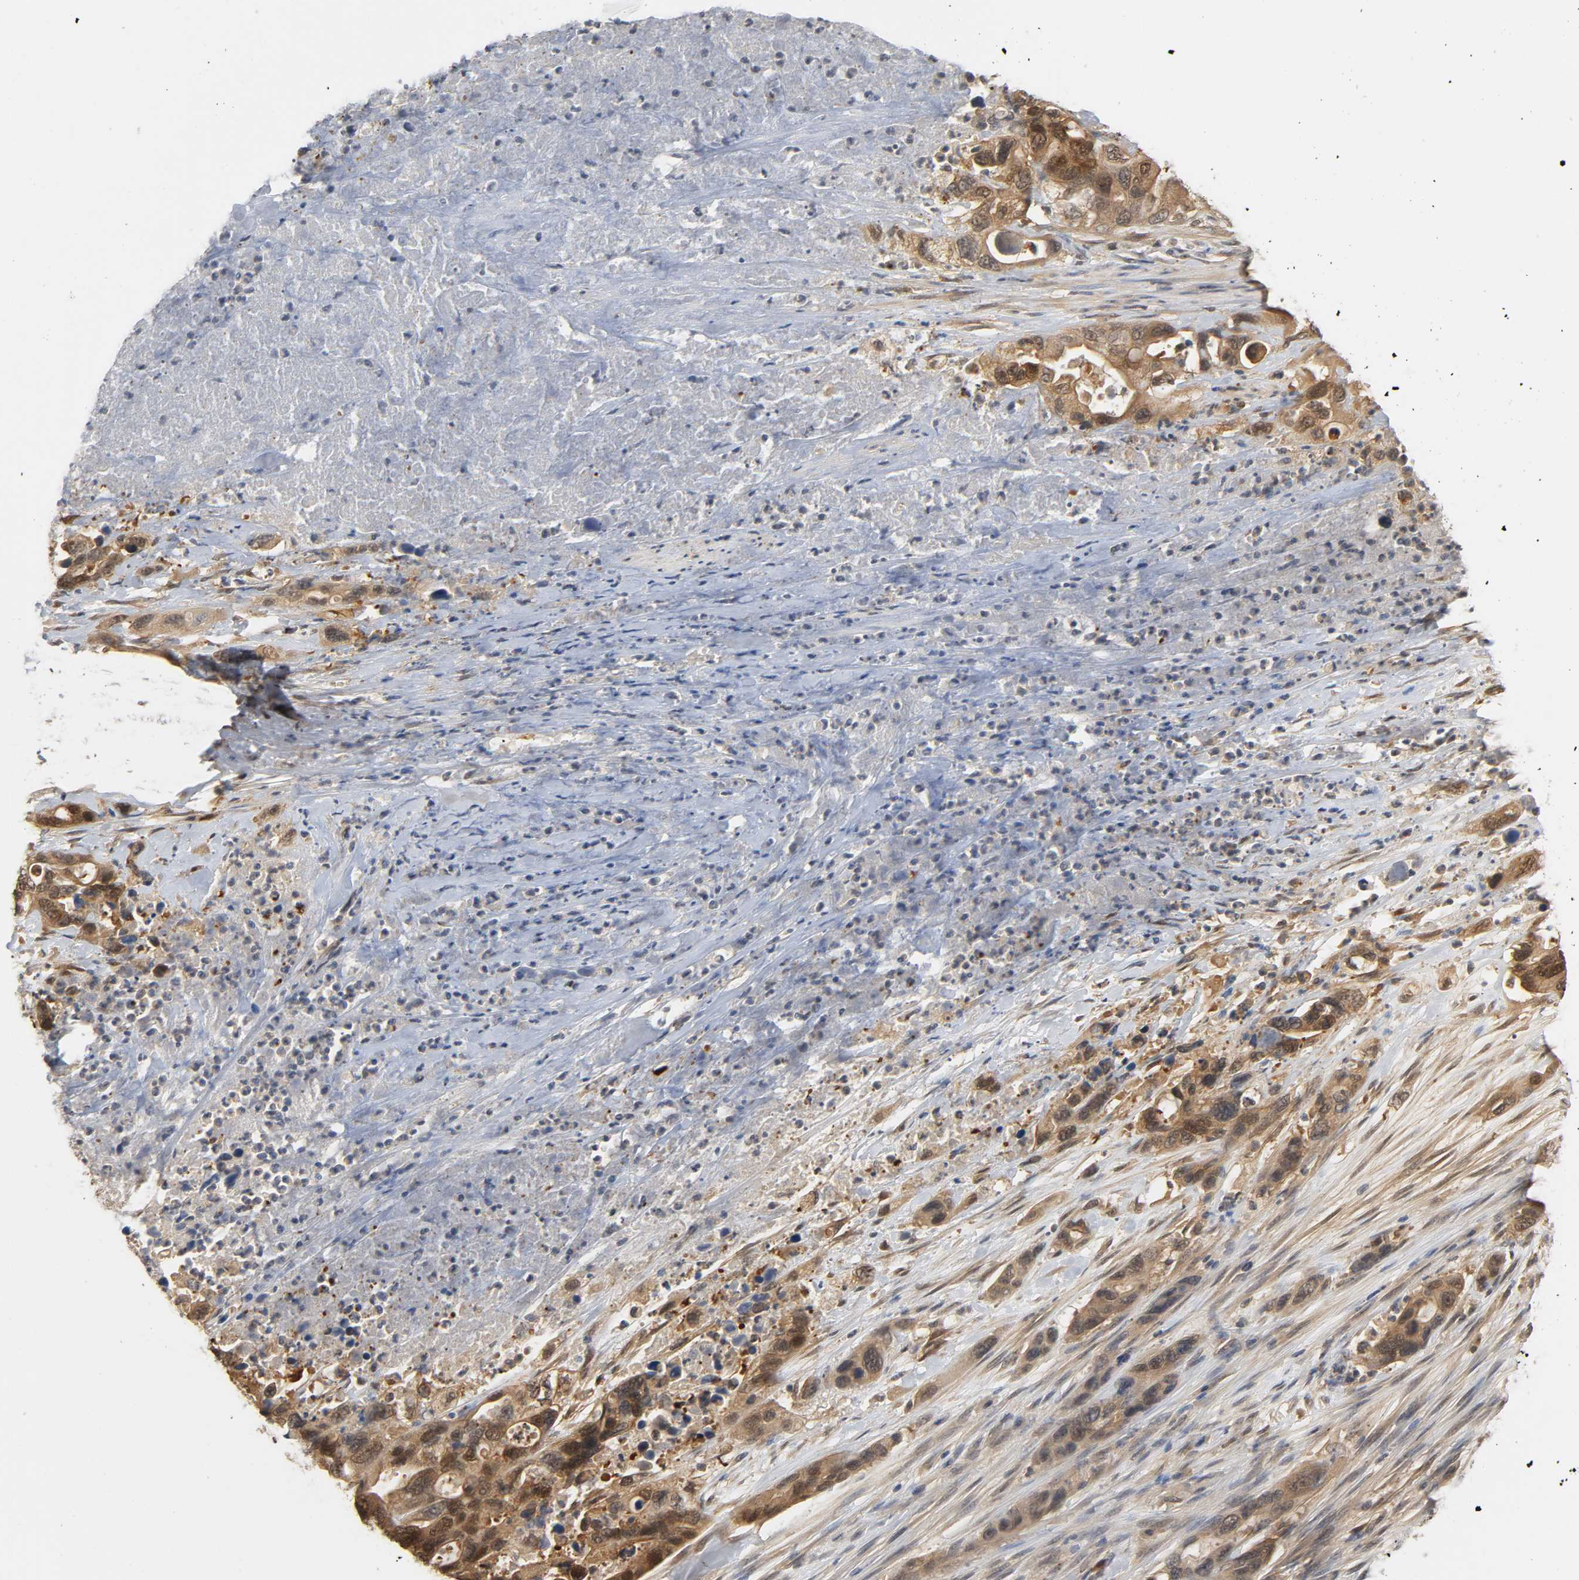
{"staining": {"intensity": "moderate", "quantity": ">75%", "location": "cytoplasmic/membranous,nuclear"}, "tissue": "pancreatic cancer", "cell_type": "Tumor cells", "image_type": "cancer", "snomed": [{"axis": "morphology", "description": "Adenocarcinoma, NOS"}, {"axis": "topography", "description": "Pancreas"}], "caption": "A medium amount of moderate cytoplasmic/membranous and nuclear staining is identified in approximately >75% of tumor cells in pancreatic cancer tissue.", "gene": "MIF", "patient": {"sex": "female", "age": 71}}